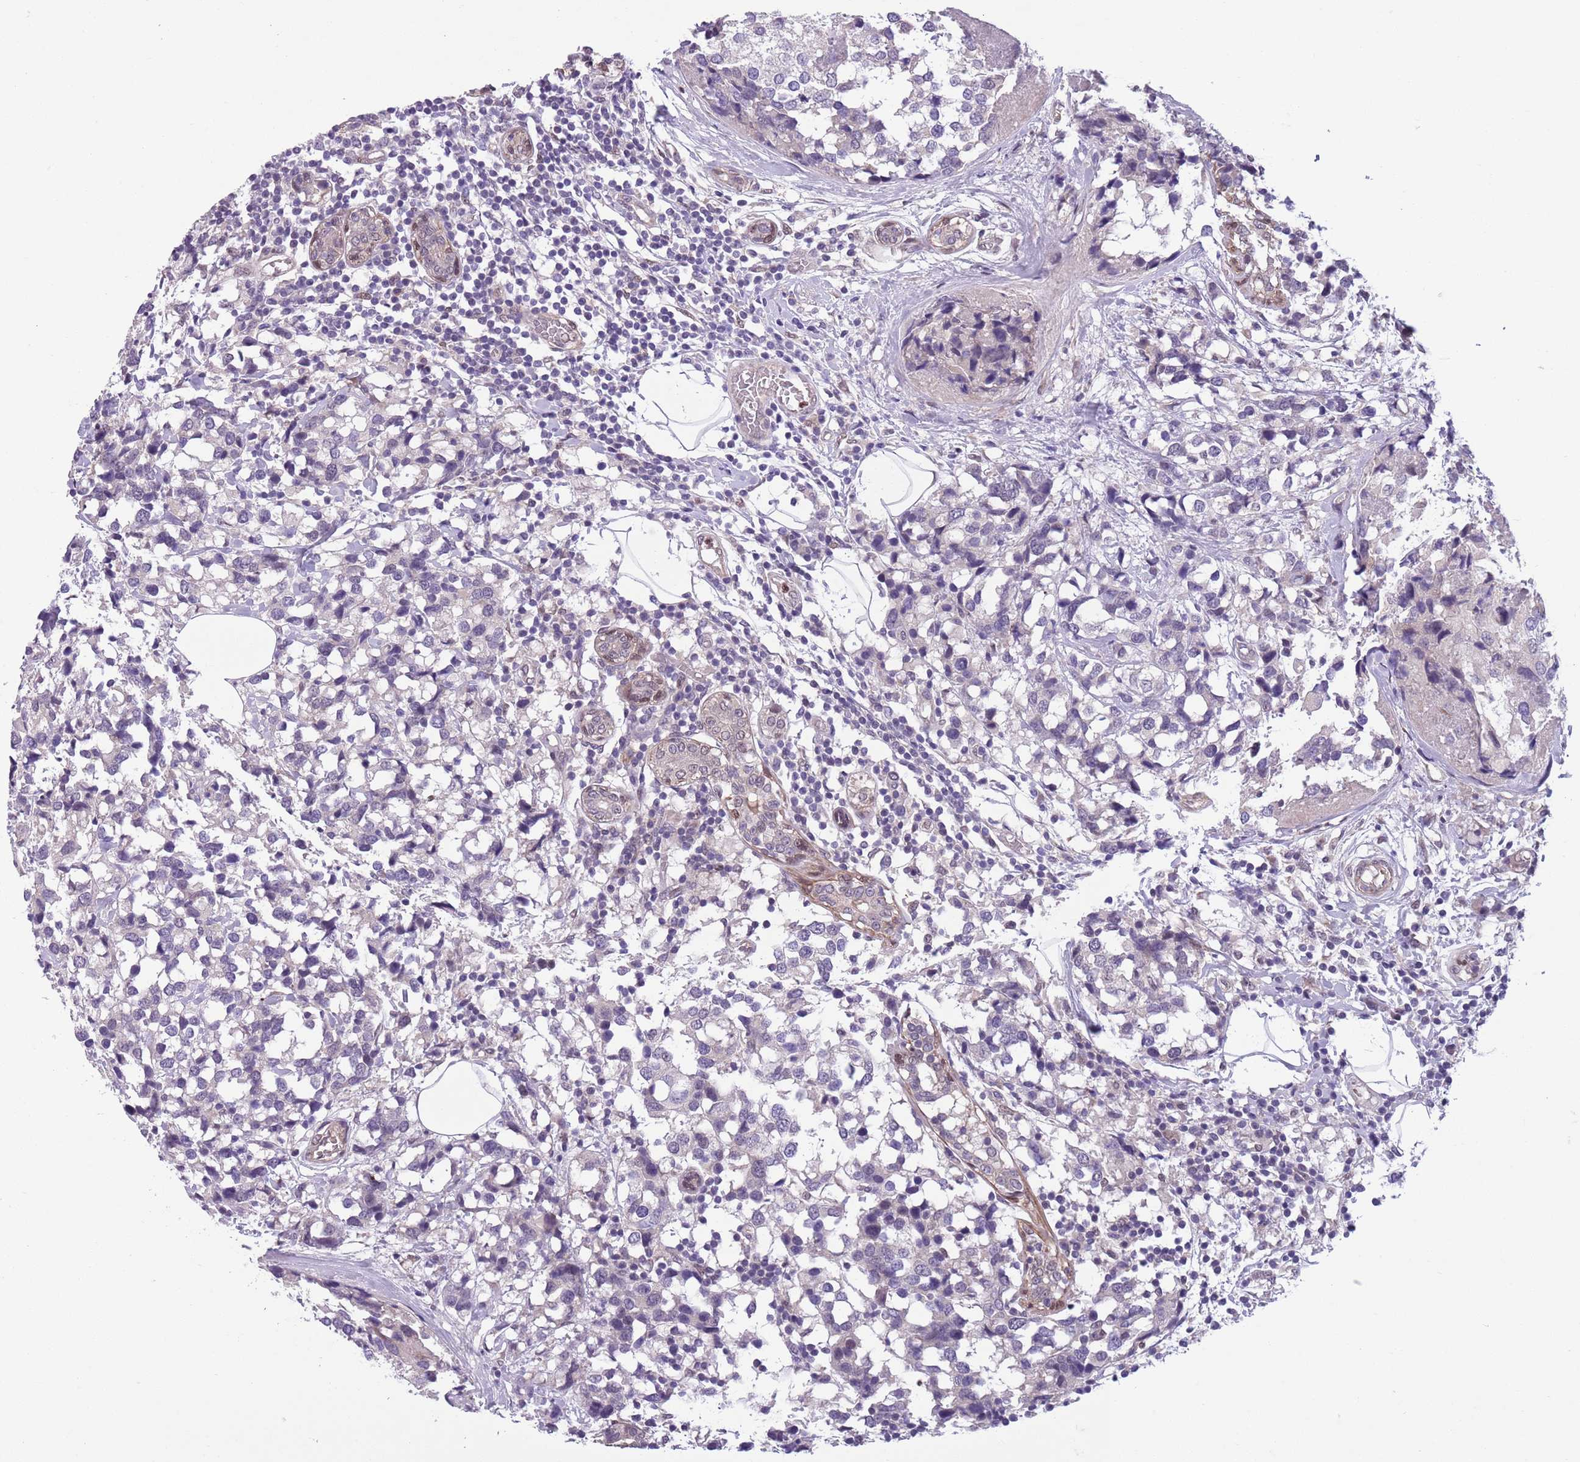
{"staining": {"intensity": "negative", "quantity": "none", "location": "none"}, "tissue": "breast cancer", "cell_type": "Tumor cells", "image_type": "cancer", "snomed": [{"axis": "morphology", "description": "Lobular carcinoma"}, {"axis": "topography", "description": "Breast"}], "caption": "This is an immunohistochemistry image of human breast lobular carcinoma. There is no positivity in tumor cells.", "gene": "ADCY7", "patient": {"sex": "female", "age": 59}}